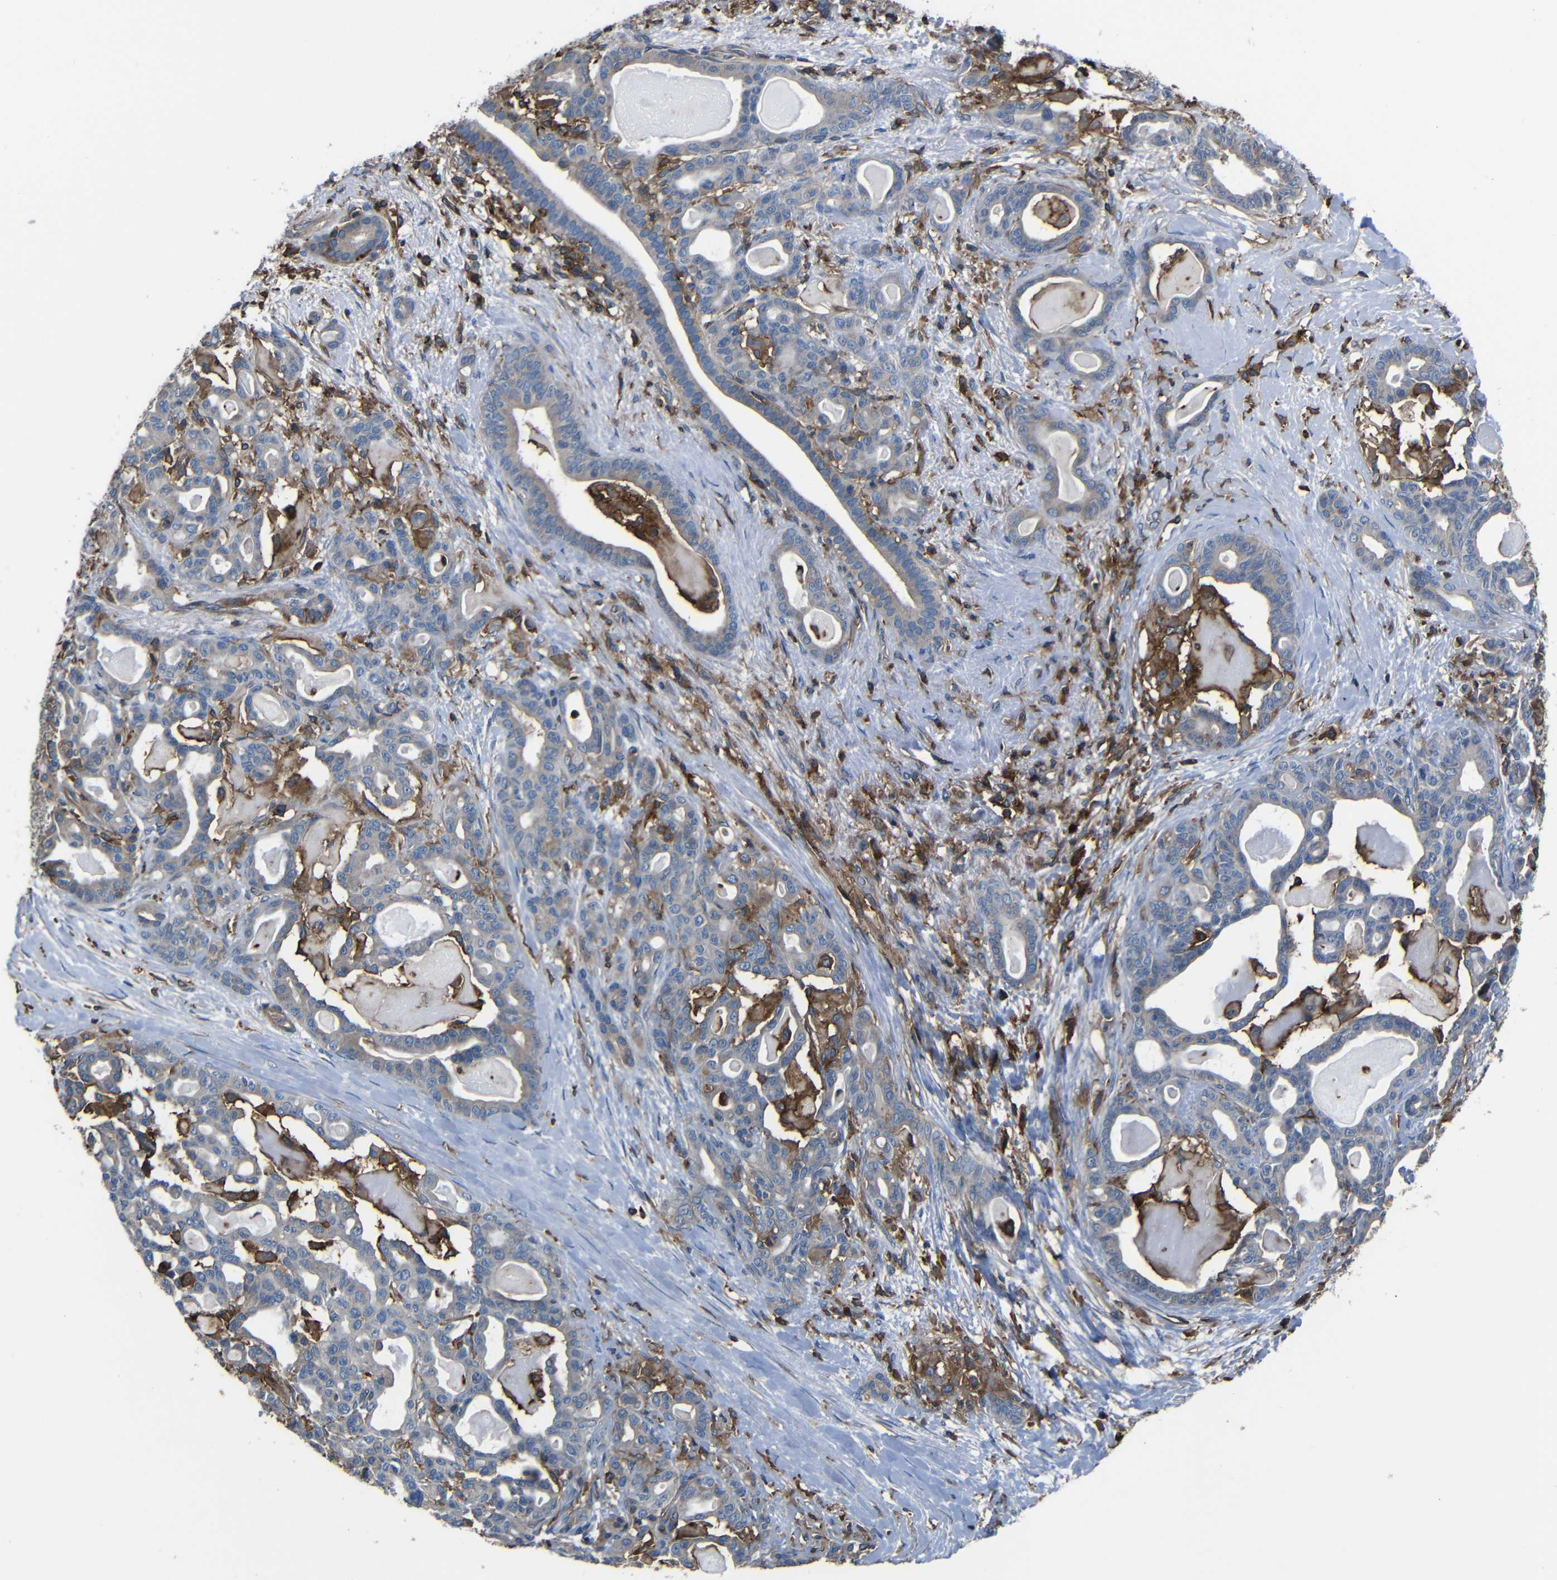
{"staining": {"intensity": "weak", "quantity": "<25%", "location": "cytoplasmic/membranous"}, "tissue": "pancreatic cancer", "cell_type": "Tumor cells", "image_type": "cancer", "snomed": [{"axis": "morphology", "description": "Adenocarcinoma, NOS"}, {"axis": "topography", "description": "Pancreas"}], "caption": "Adenocarcinoma (pancreatic) was stained to show a protein in brown. There is no significant positivity in tumor cells. (DAB (3,3'-diaminobenzidine) IHC with hematoxylin counter stain).", "gene": "ADGRE5", "patient": {"sex": "male", "age": 63}}